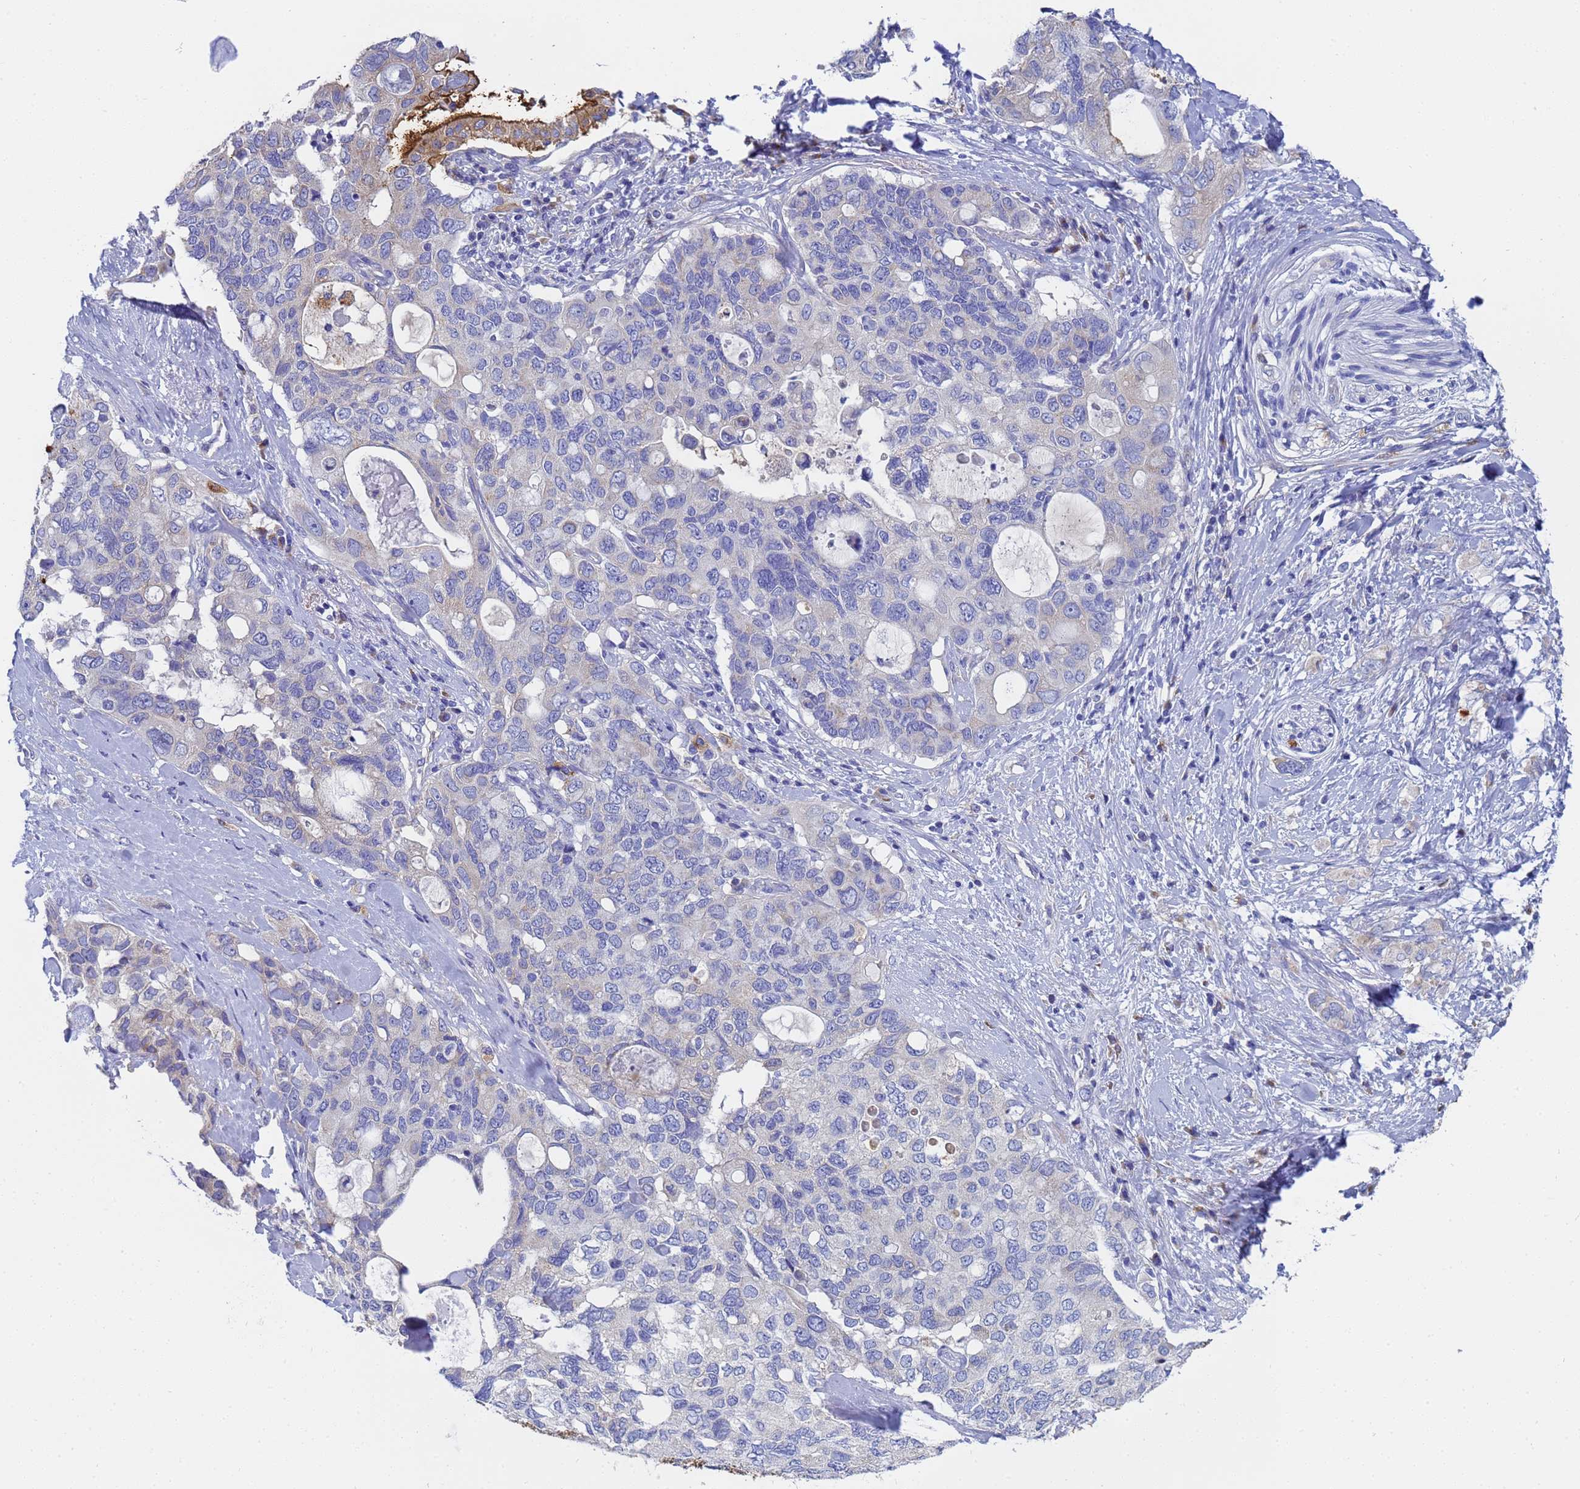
{"staining": {"intensity": "negative", "quantity": "none", "location": "none"}, "tissue": "pancreatic cancer", "cell_type": "Tumor cells", "image_type": "cancer", "snomed": [{"axis": "morphology", "description": "Adenocarcinoma, NOS"}, {"axis": "topography", "description": "Pancreas"}], "caption": "DAB immunohistochemical staining of human adenocarcinoma (pancreatic) displays no significant expression in tumor cells.", "gene": "TM4SF4", "patient": {"sex": "female", "age": 56}}